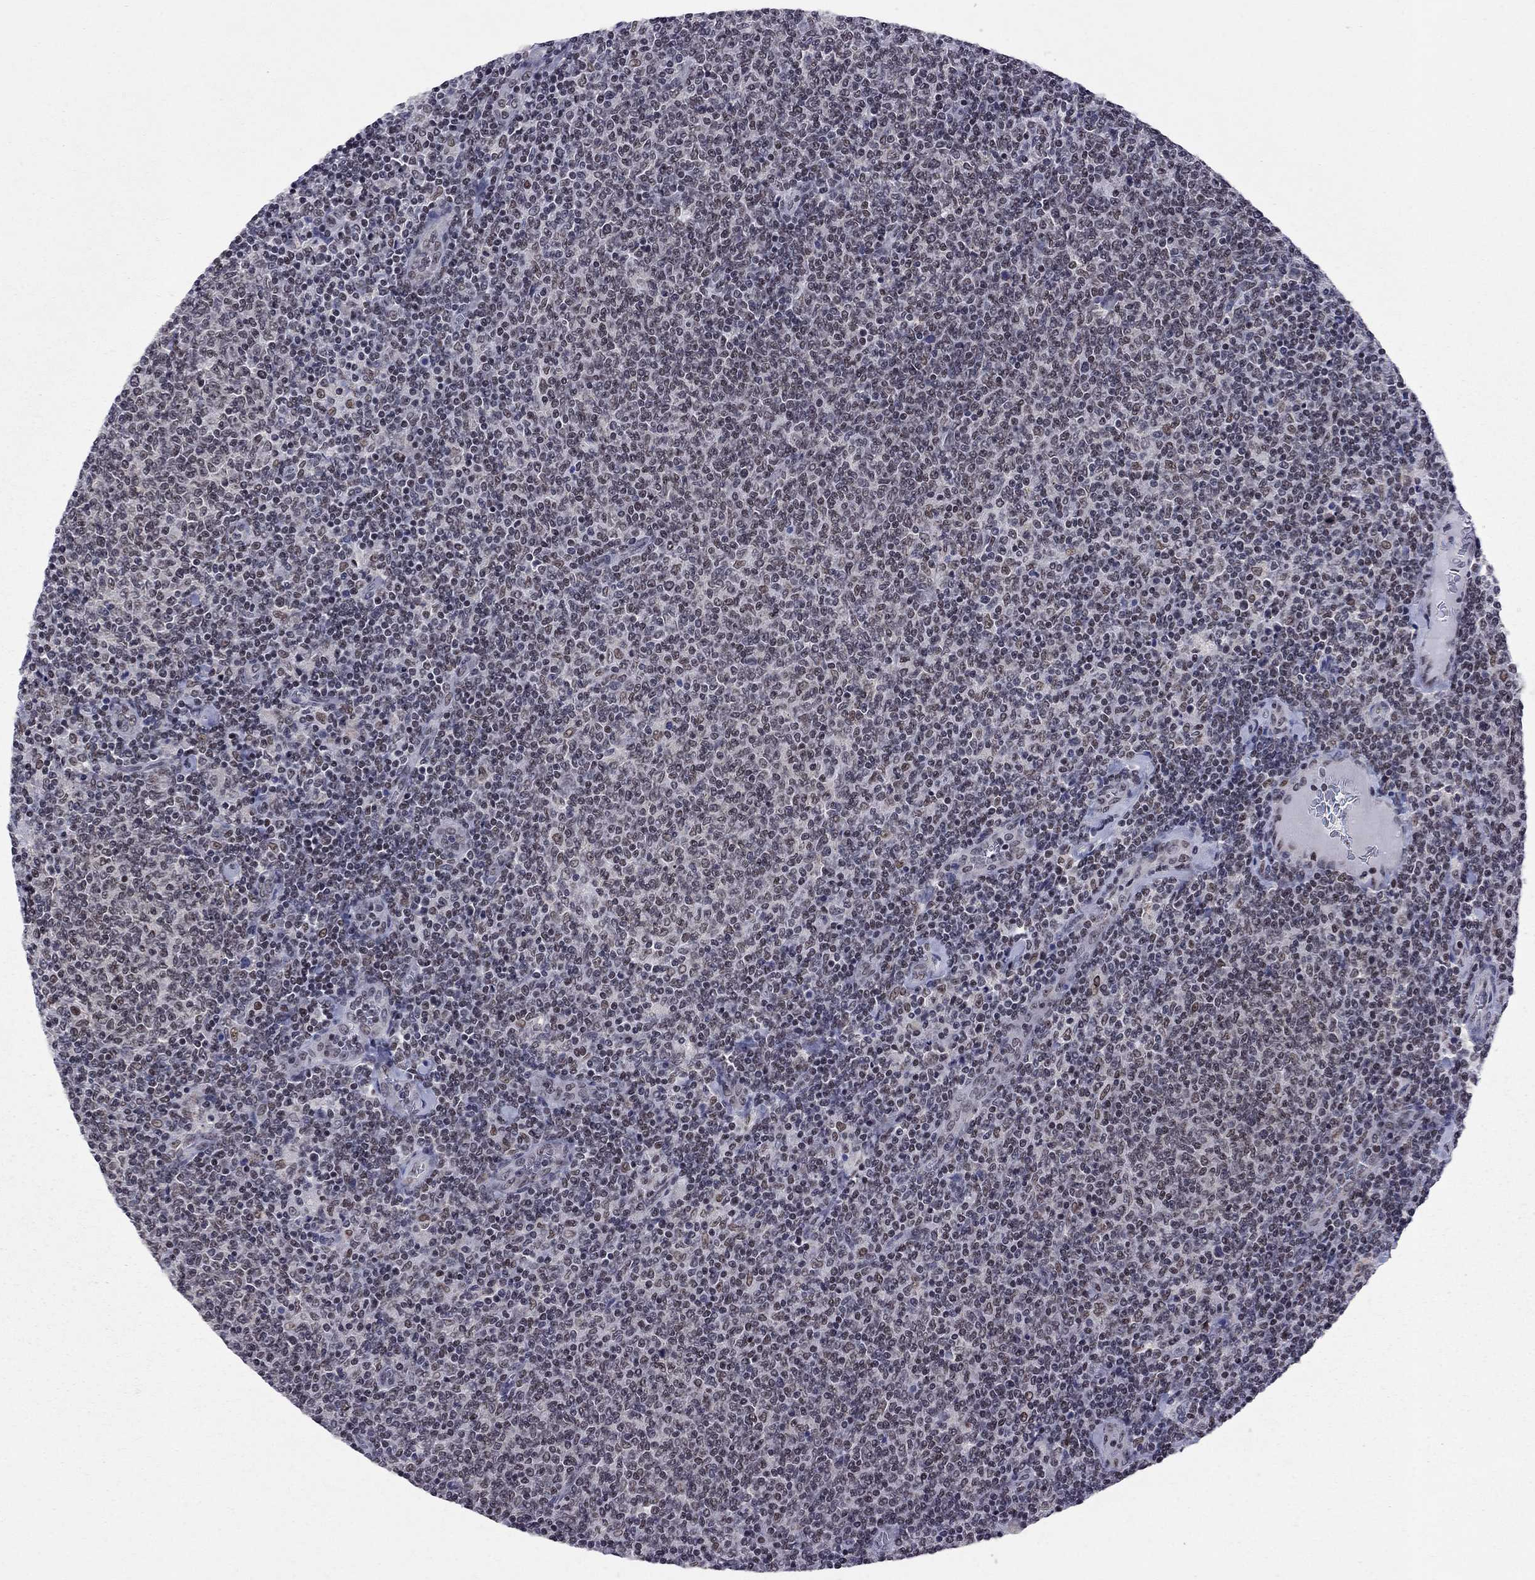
{"staining": {"intensity": "negative", "quantity": "none", "location": "none"}, "tissue": "lymphoma", "cell_type": "Tumor cells", "image_type": "cancer", "snomed": [{"axis": "morphology", "description": "Malignant lymphoma, non-Hodgkin's type, Low grade"}, {"axis": "topography", "description": "Lymph node"}], "caption": "A histopathology image of human malignant lymphoma, non-Hodgkin's type (low-grade) is negative for staining in tumor cells. (Stains: DAB immunohistochemistry (IHC) with hematoxylin counter stain, Microscopy: brightfield microscopy at high magnification).", "gene": "TAF9", "patient": {"sex": "male", "age": 52}}